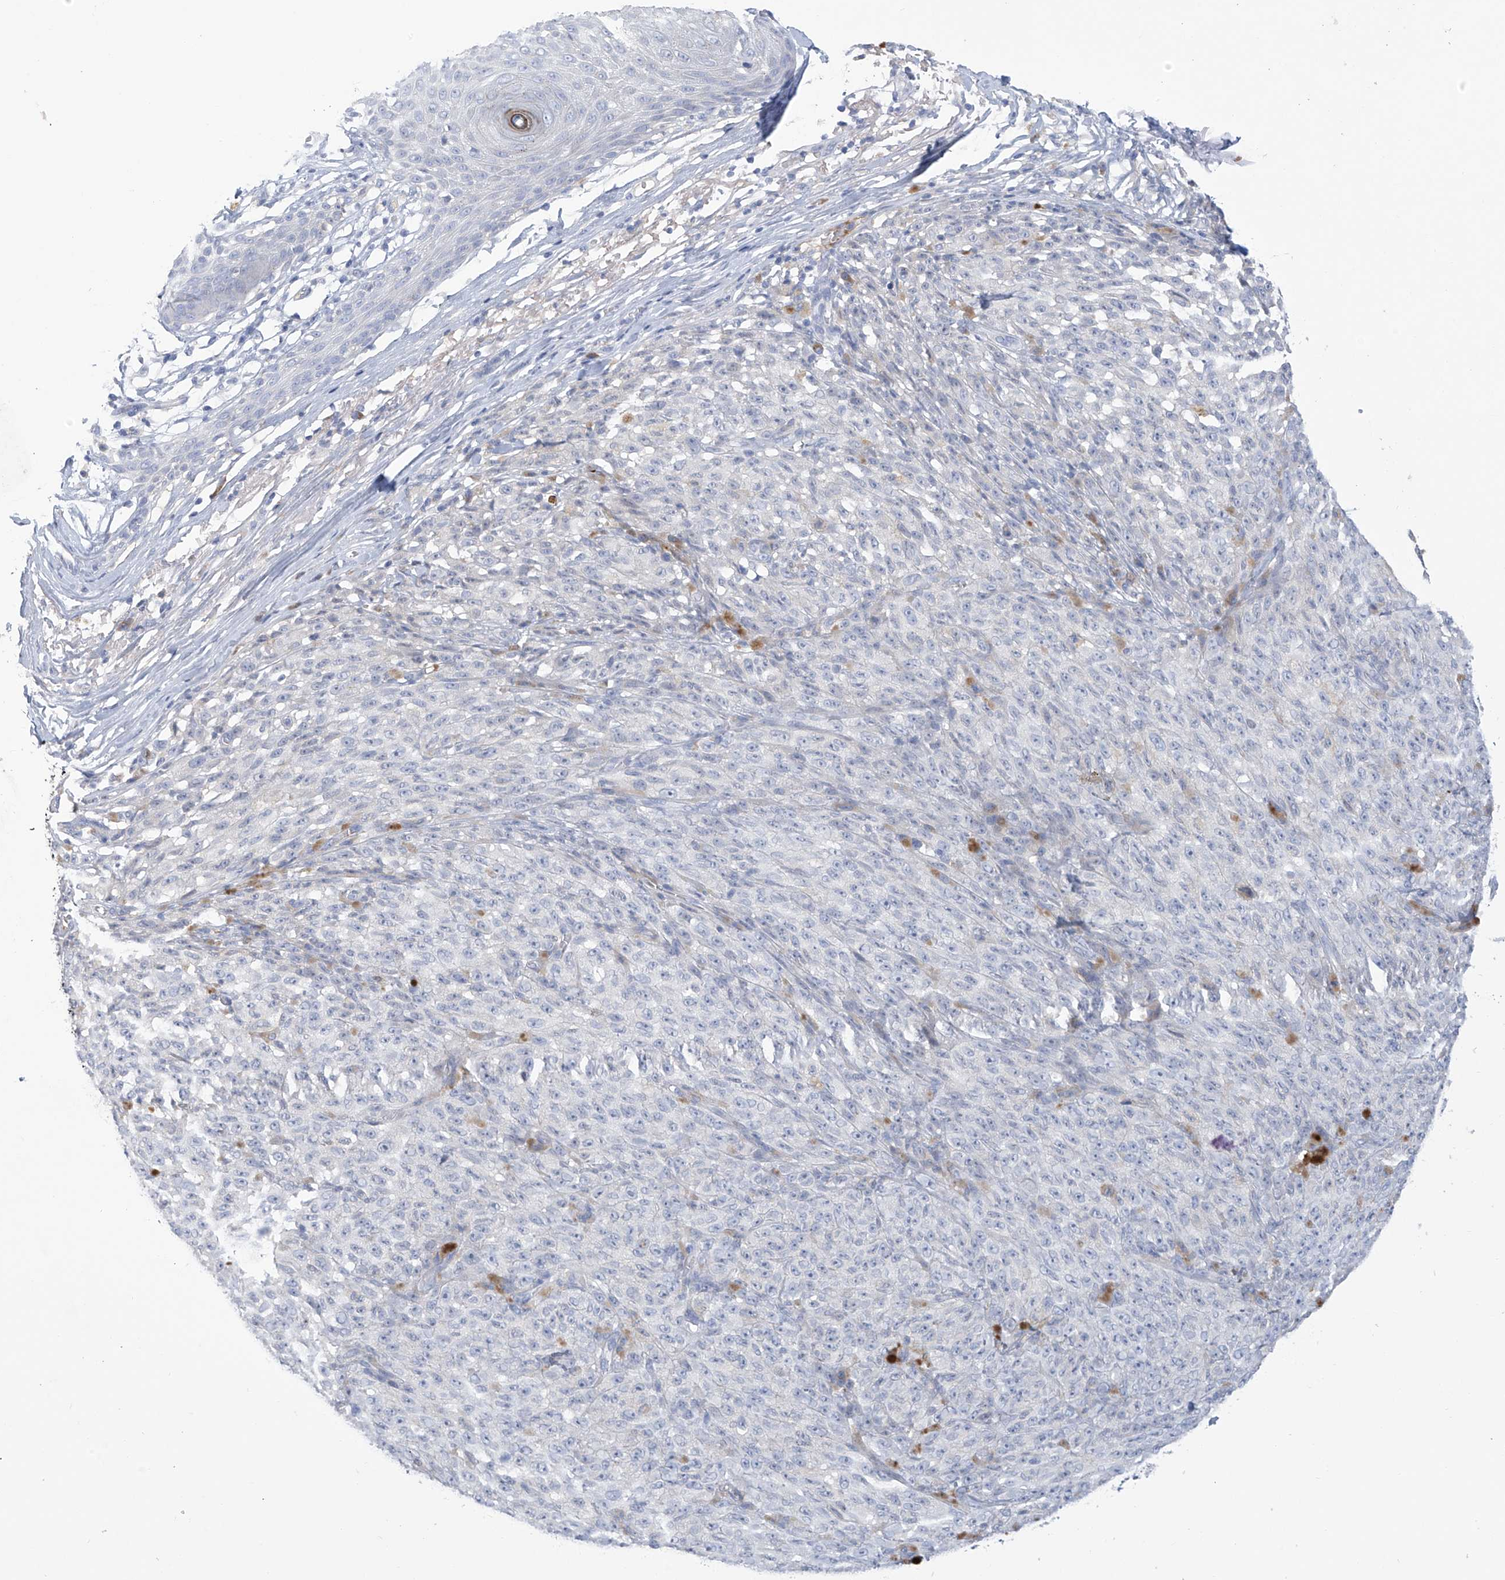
{"staining": {"intensity": "negative", "quantity": "none", "location": "none"}, "tissue": "melanoma", "cell_type": "Tumor cells", "image_type": "cancer", "snomed": [{"axis": "morphology", "description": "Malignant melanoma, NOS"}, {"axis": "topography", "description": "Skin"}], "caption": "The image displays no staining of tumor cells in melanoma.", "gene": "SLCO4A1", "patient": {"sex": "female", "age": 82}}